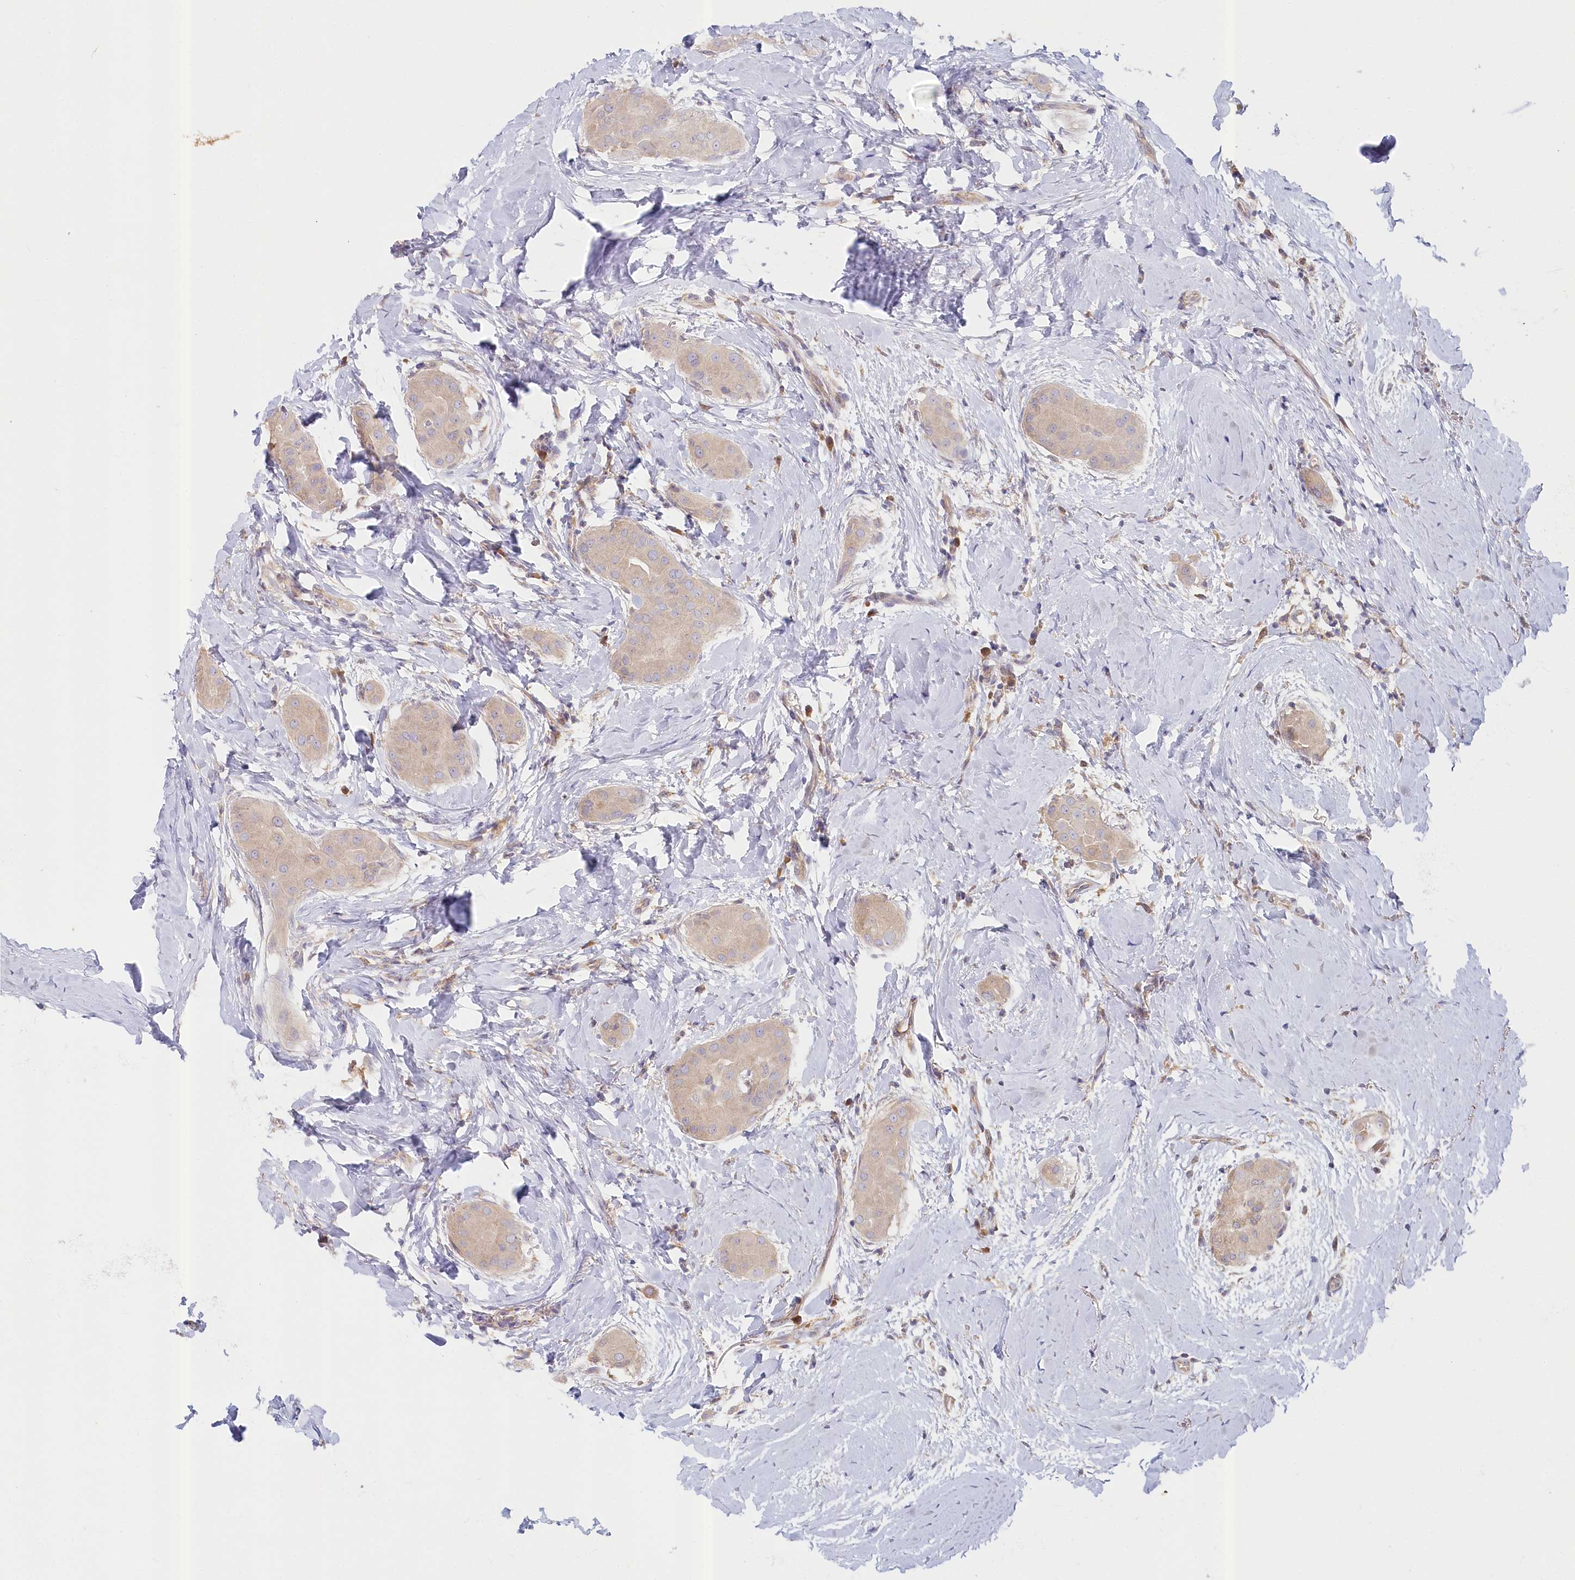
{"staining": {"intensity": "weak", "quantity": "<25%", "location": "cytoplasmic/membranous"}, "tissue": "thyroid cancer", "cell_type": "Tumor cells", "image_type": "cancer", "snomed": [{"axis": "morphology", "description": "Papillary adenocarcinoma, NOS"}, {"axis": "topography", "description": "Thyroid gland"}], "caption": "This is an IHC micrograph of human thyroid papillary adenocarcinoma. There is no expression in tumor cells.", "gene": "PAIP2", "patient": {"sex": "male", "age": 33}}